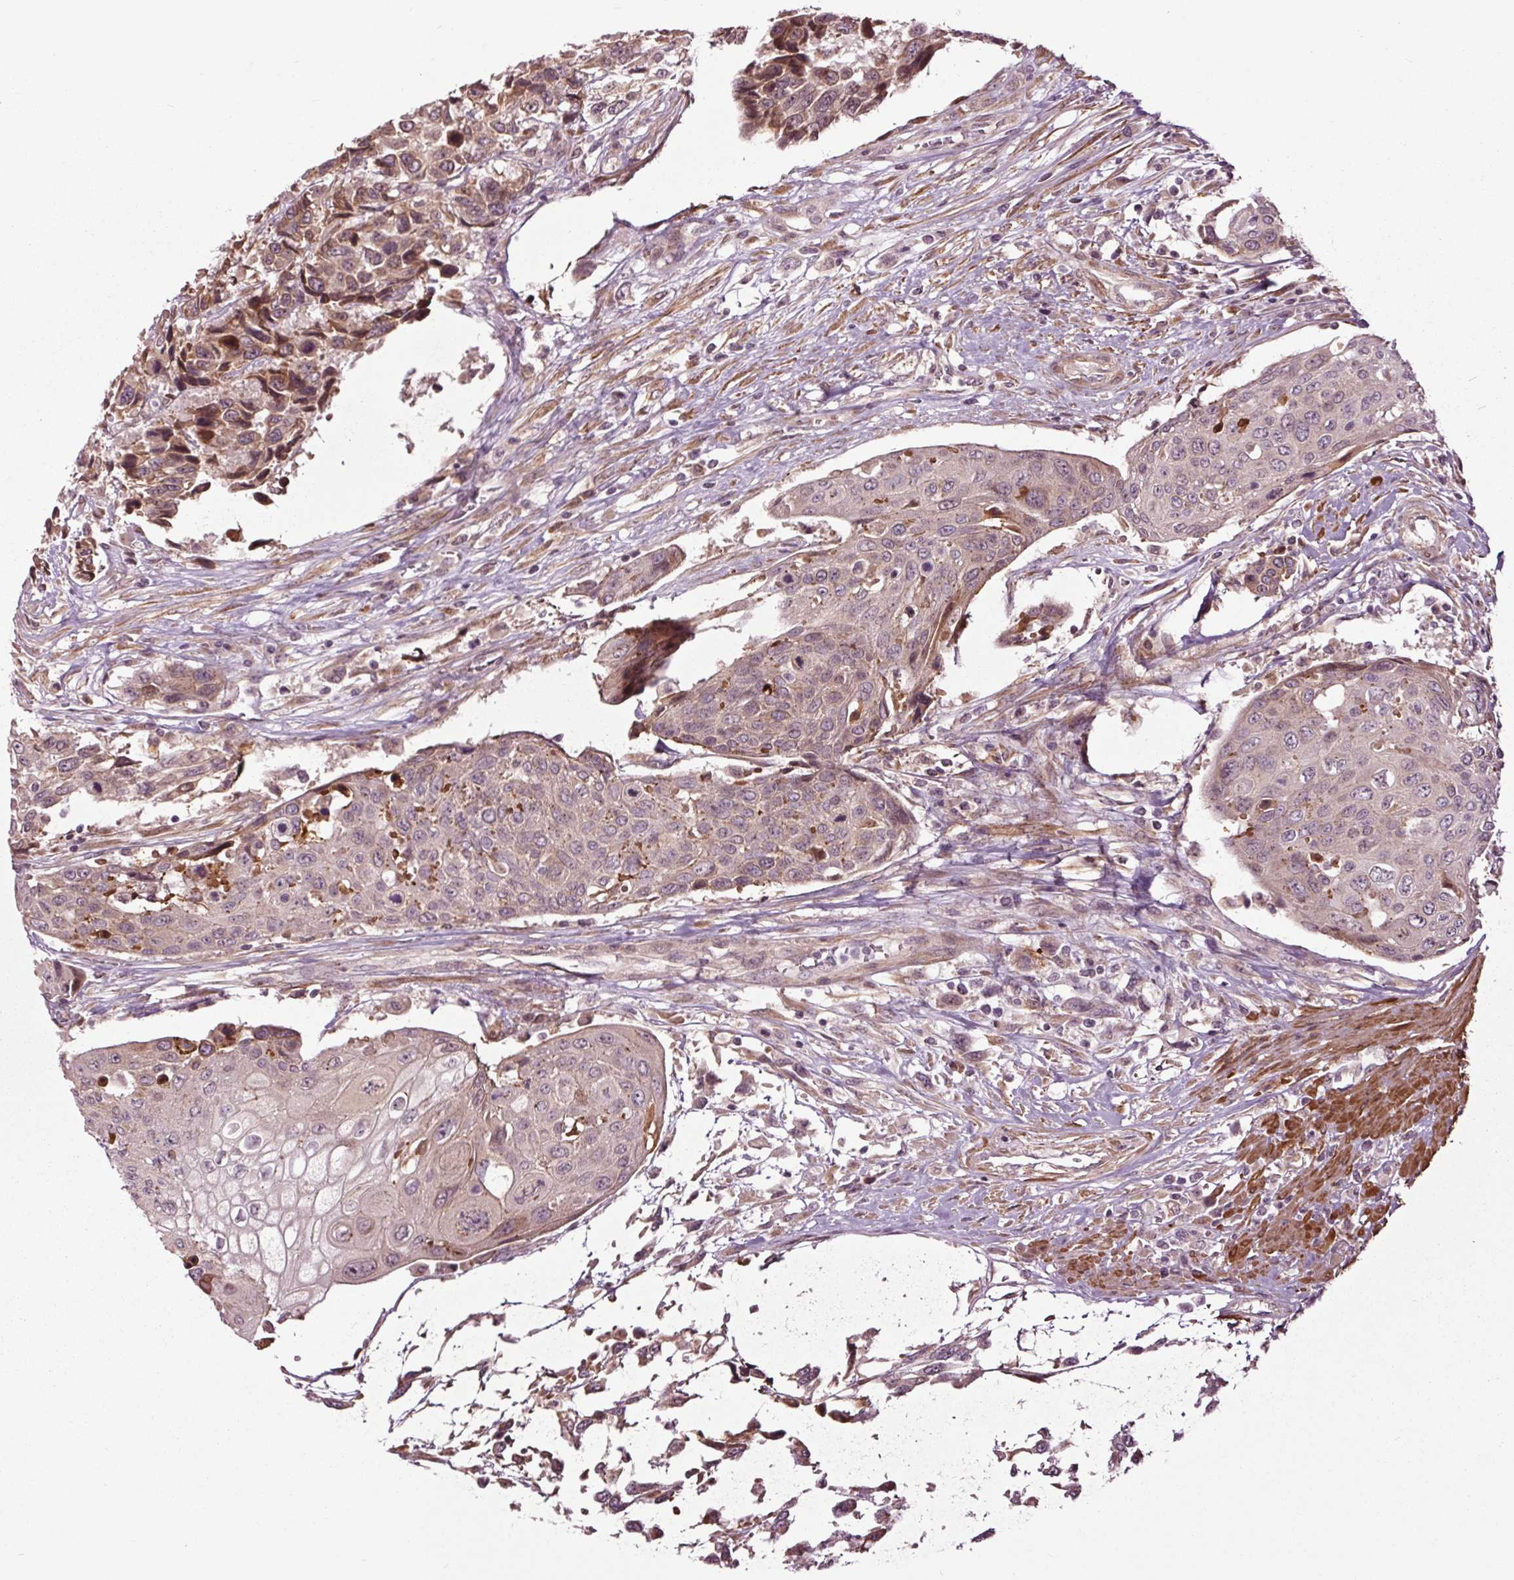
{"staining": {"intensity": "moderate", "quantity": "25%-75%", "location": "cytoplasmic/membranous"}, "tissue": "urothelial cancer", "cell_type": "Tumor cells", "image_type": "cancer", "snomed": [{"axis": "morphology", "description": "Urothelial carcinoma, High grade"}, {"axis": "topography", "description": "Urinary bladder"}], "caption": "Protein staining exhibits moderate cytoplasmic/membranous expression in approximately 25%-75% of tumor cells in urothelial cancer.", "gene": "HAUS5", "patient": {"sex": "female", "age": 70}}